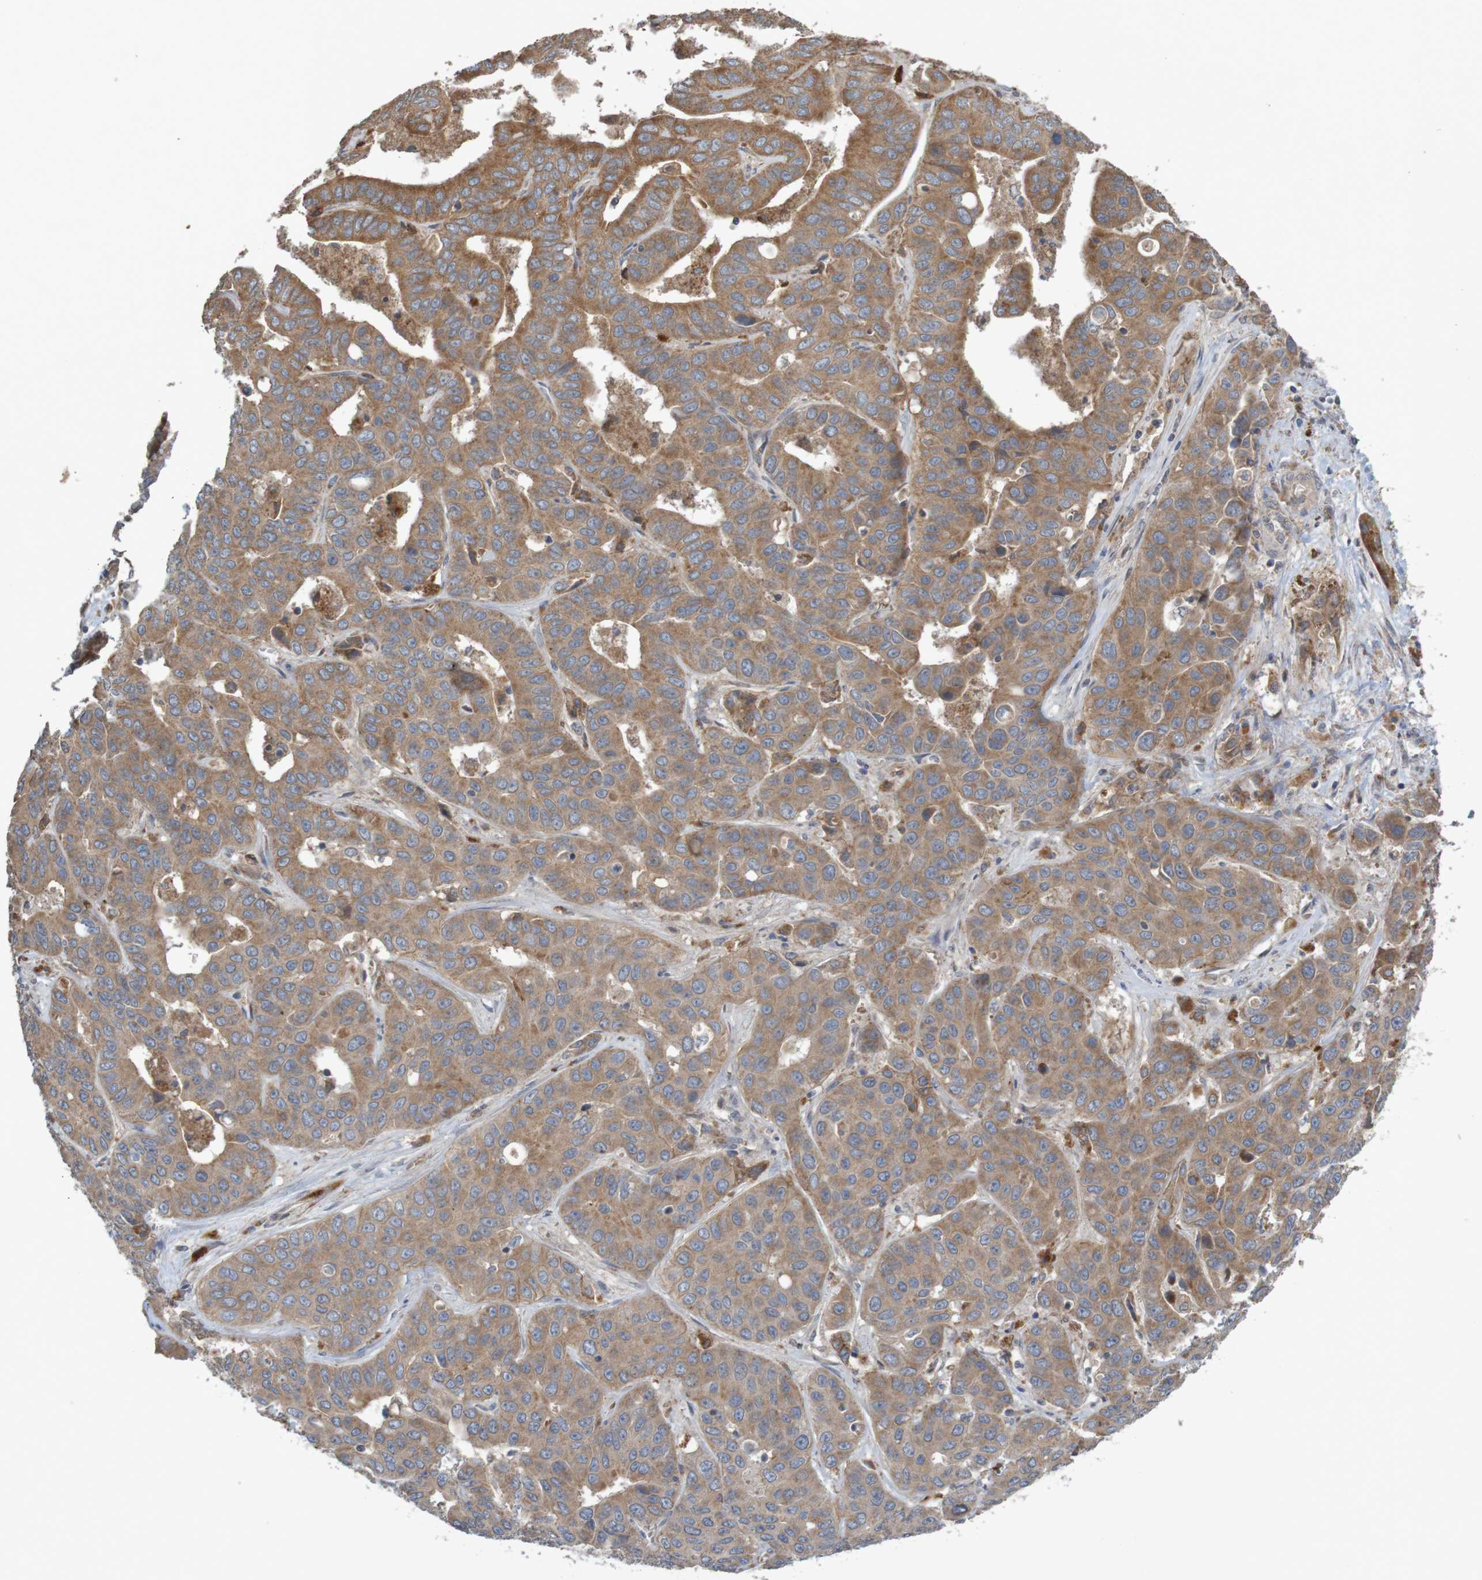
{"staining": {"intensity": "moderate", "quantity": ">75%", "location": "cytoplasmic/membranous"}, "tissue": "liver cancer", "cell_type": "Tumor cells", "image_type": "cancer", "snomed": [{"axis": "morphology", "description": "Cholangiocarcinoma"}, {"axis": "topography", "description": "Liver"}], "caption": "A medium amount of moderate cytoplasmic/membranous staining is present in about >75% of tumor cells in liver cancer (cholangiocarcinoma) tissue.", "gene": "B3GAT2", "patient": {"sex": "female", "age": 52}}